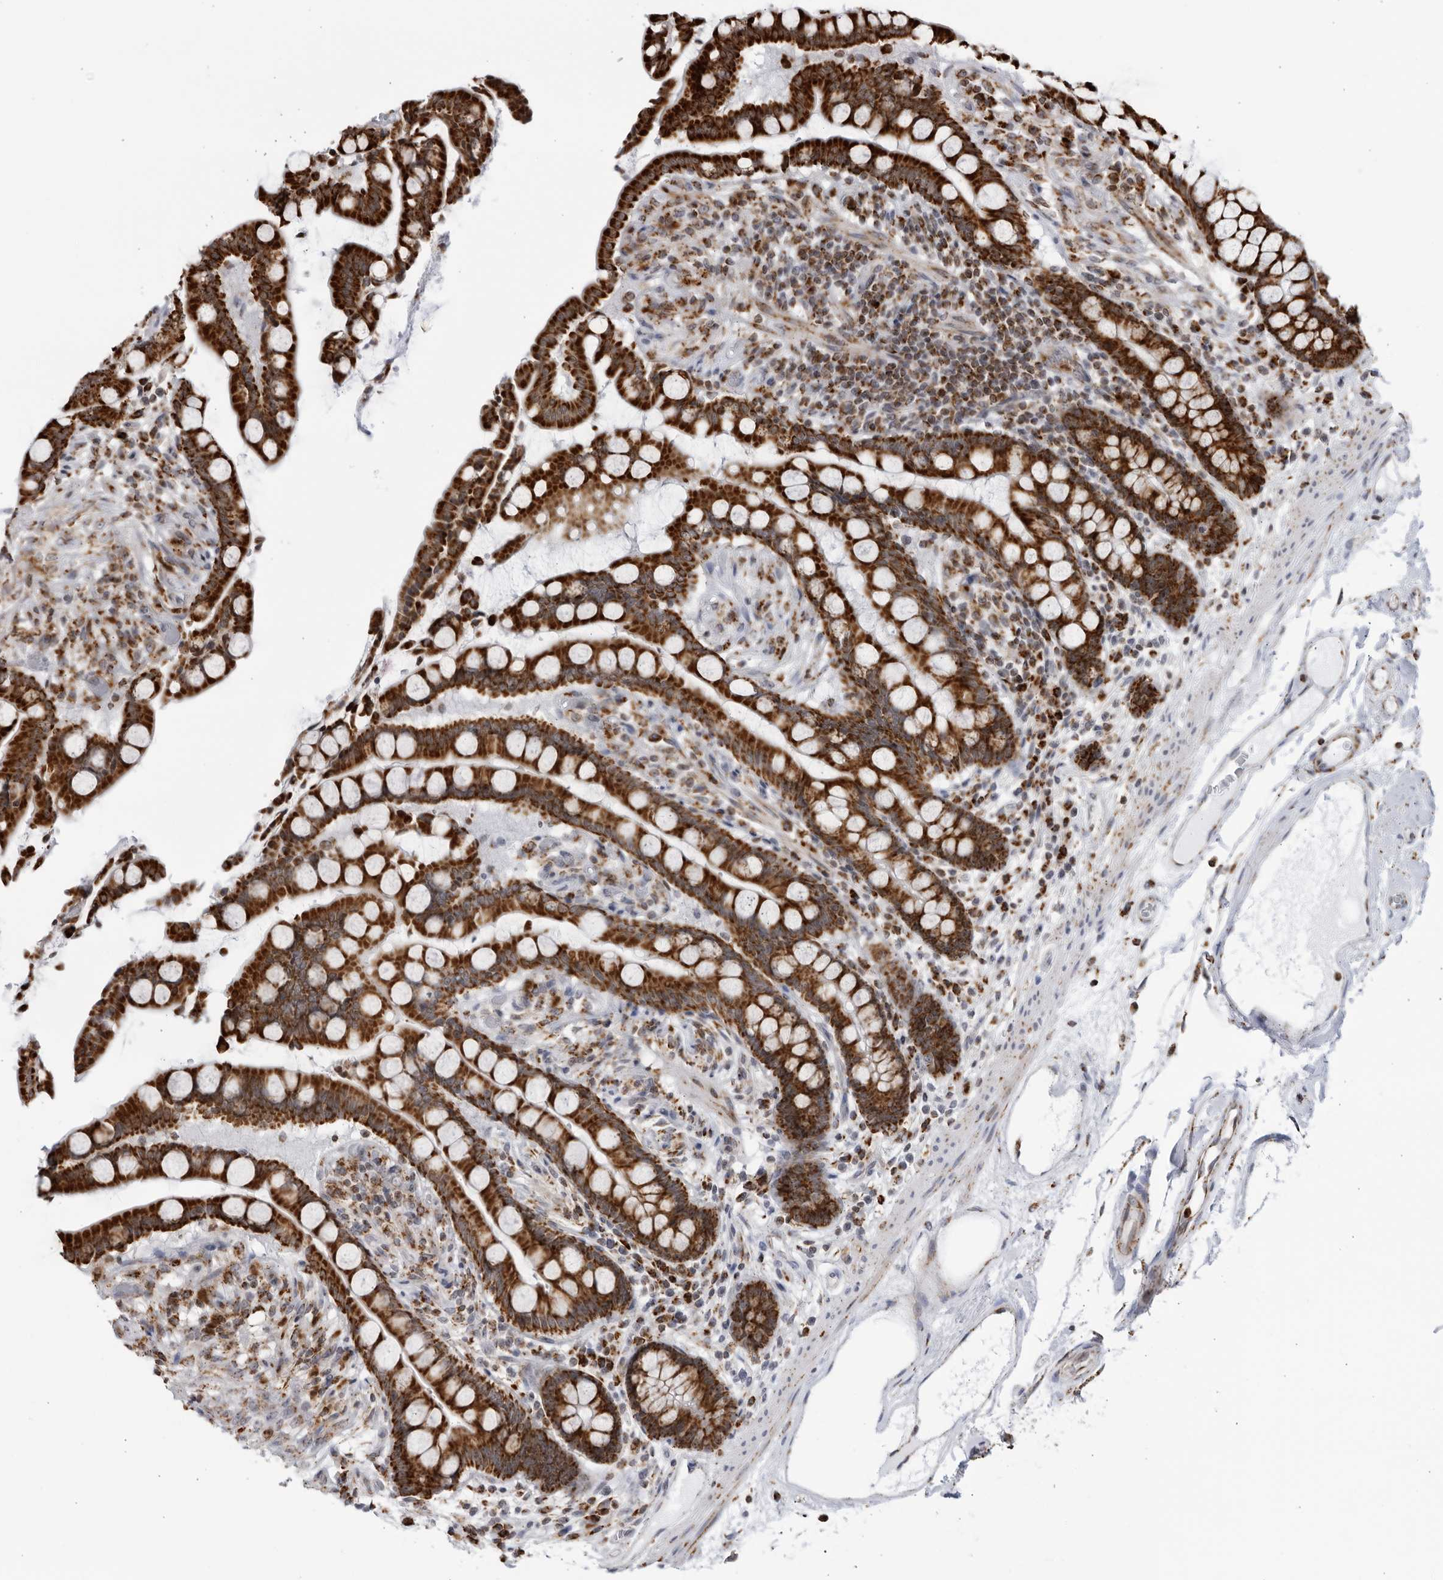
{"staining": {"intensity": "moderate", "quantity": "25%-75%", "location": "cytoplasmic/membranous"}, "tissue": "colon", "cell_type": "Endothelial cells", "image_type": "normal", "snomed": [{"axis": "morphology", "description": "Normal tissue, NOS"}, {"axis": "topography", "description": "Colon"}], "caption": "DAB (3,3'-diaminobenzidine) immunohistochemical staining of unremarkable human colon exhibits moderate cytoplasmic/membranous protein positivity in approximately 25%-75% of endothelial cells.", "gene": "RBM34", "patient": {"sex": "male", "age": 73}}